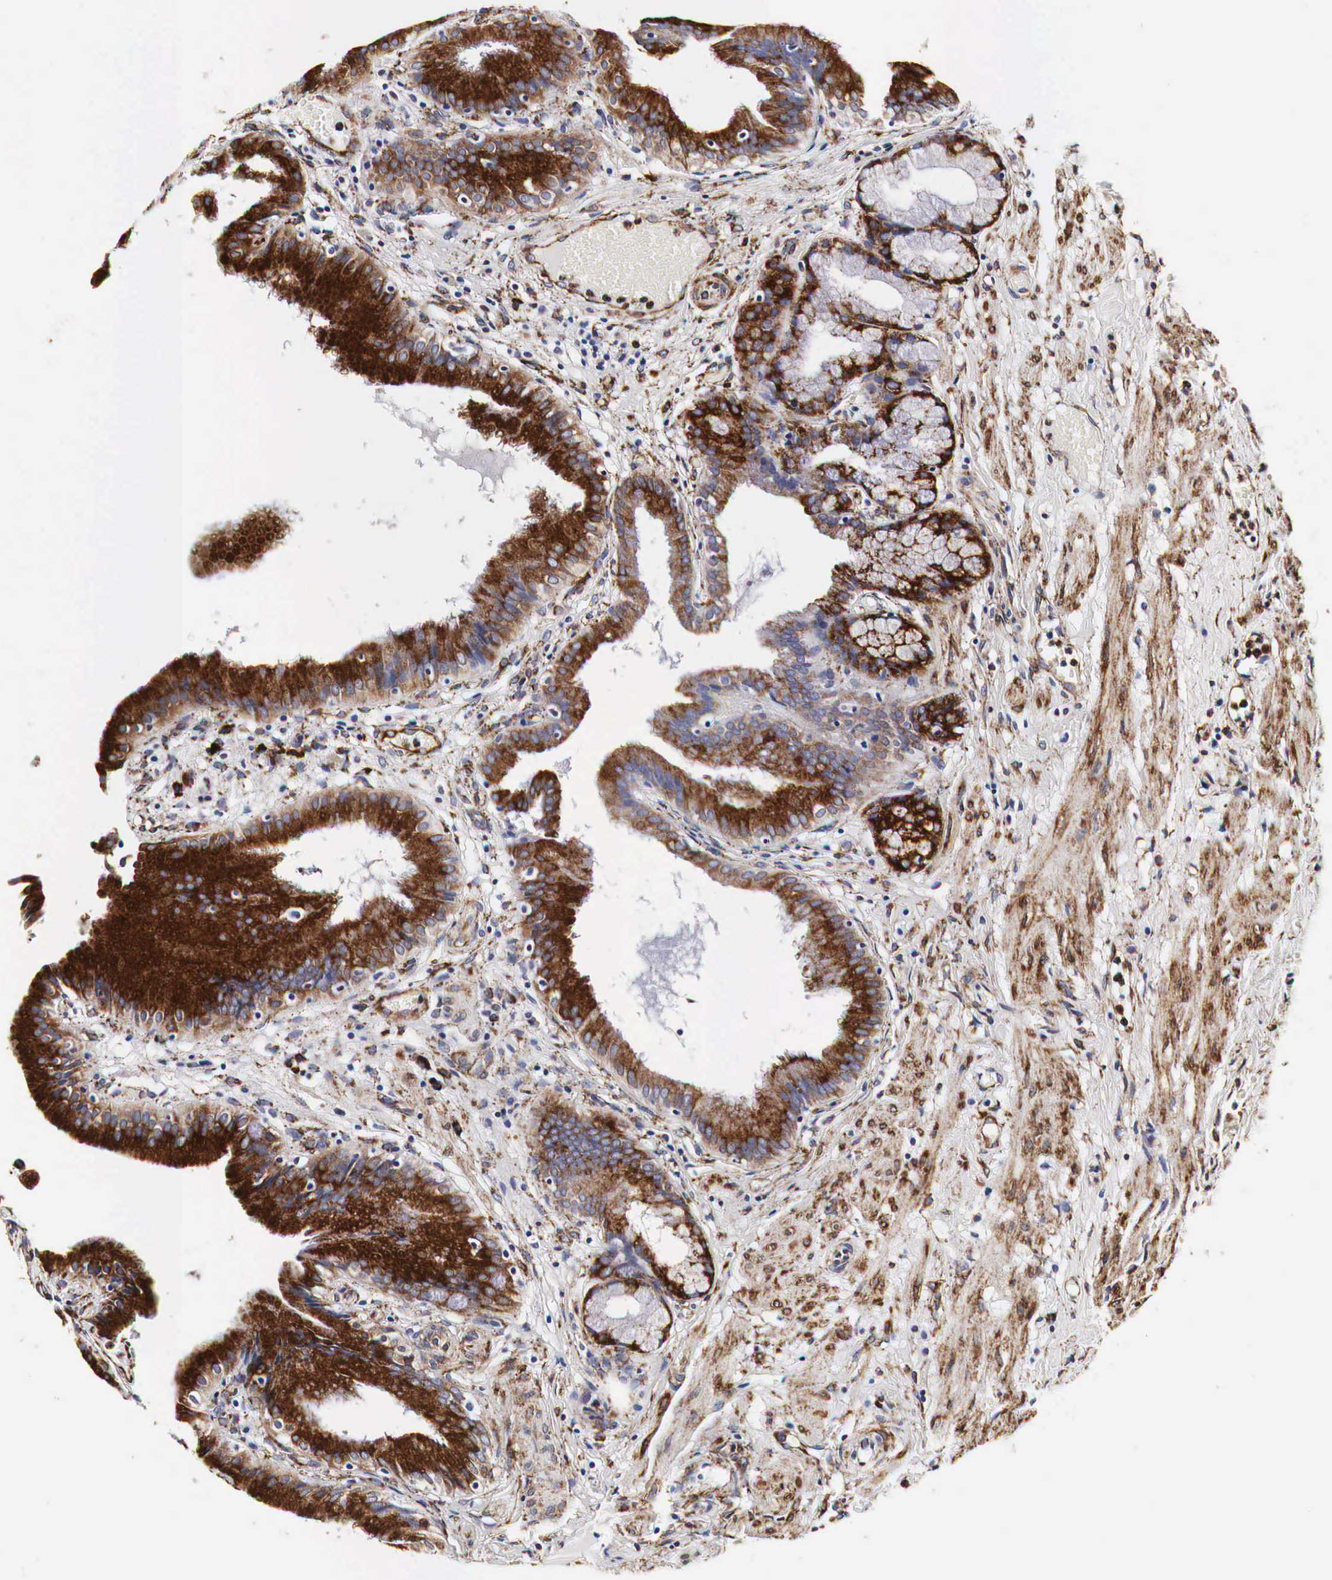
{"staining": {"intensity": "strong", "quantity": "25%-75%", "location": "cytoplasmic/membranous"}, "tissue": "gallbladder", "cell_type": "Glandular cells", "image_type": "normal", "snomed": [{"axis": "morphology", "description": "Normal tissue, NOS"}, {"axis": "topography", "description": "Gallbladder"}], "caption": "A brown stain highlights strong cytoplasmic/membranous expression of a protein in glandular cells of benign human gallbladder. (Brightfield microscopy of DAB IHC at high magnification).", "gene": "CKAP4", "patient": {"sex": "male", "age": 28}}